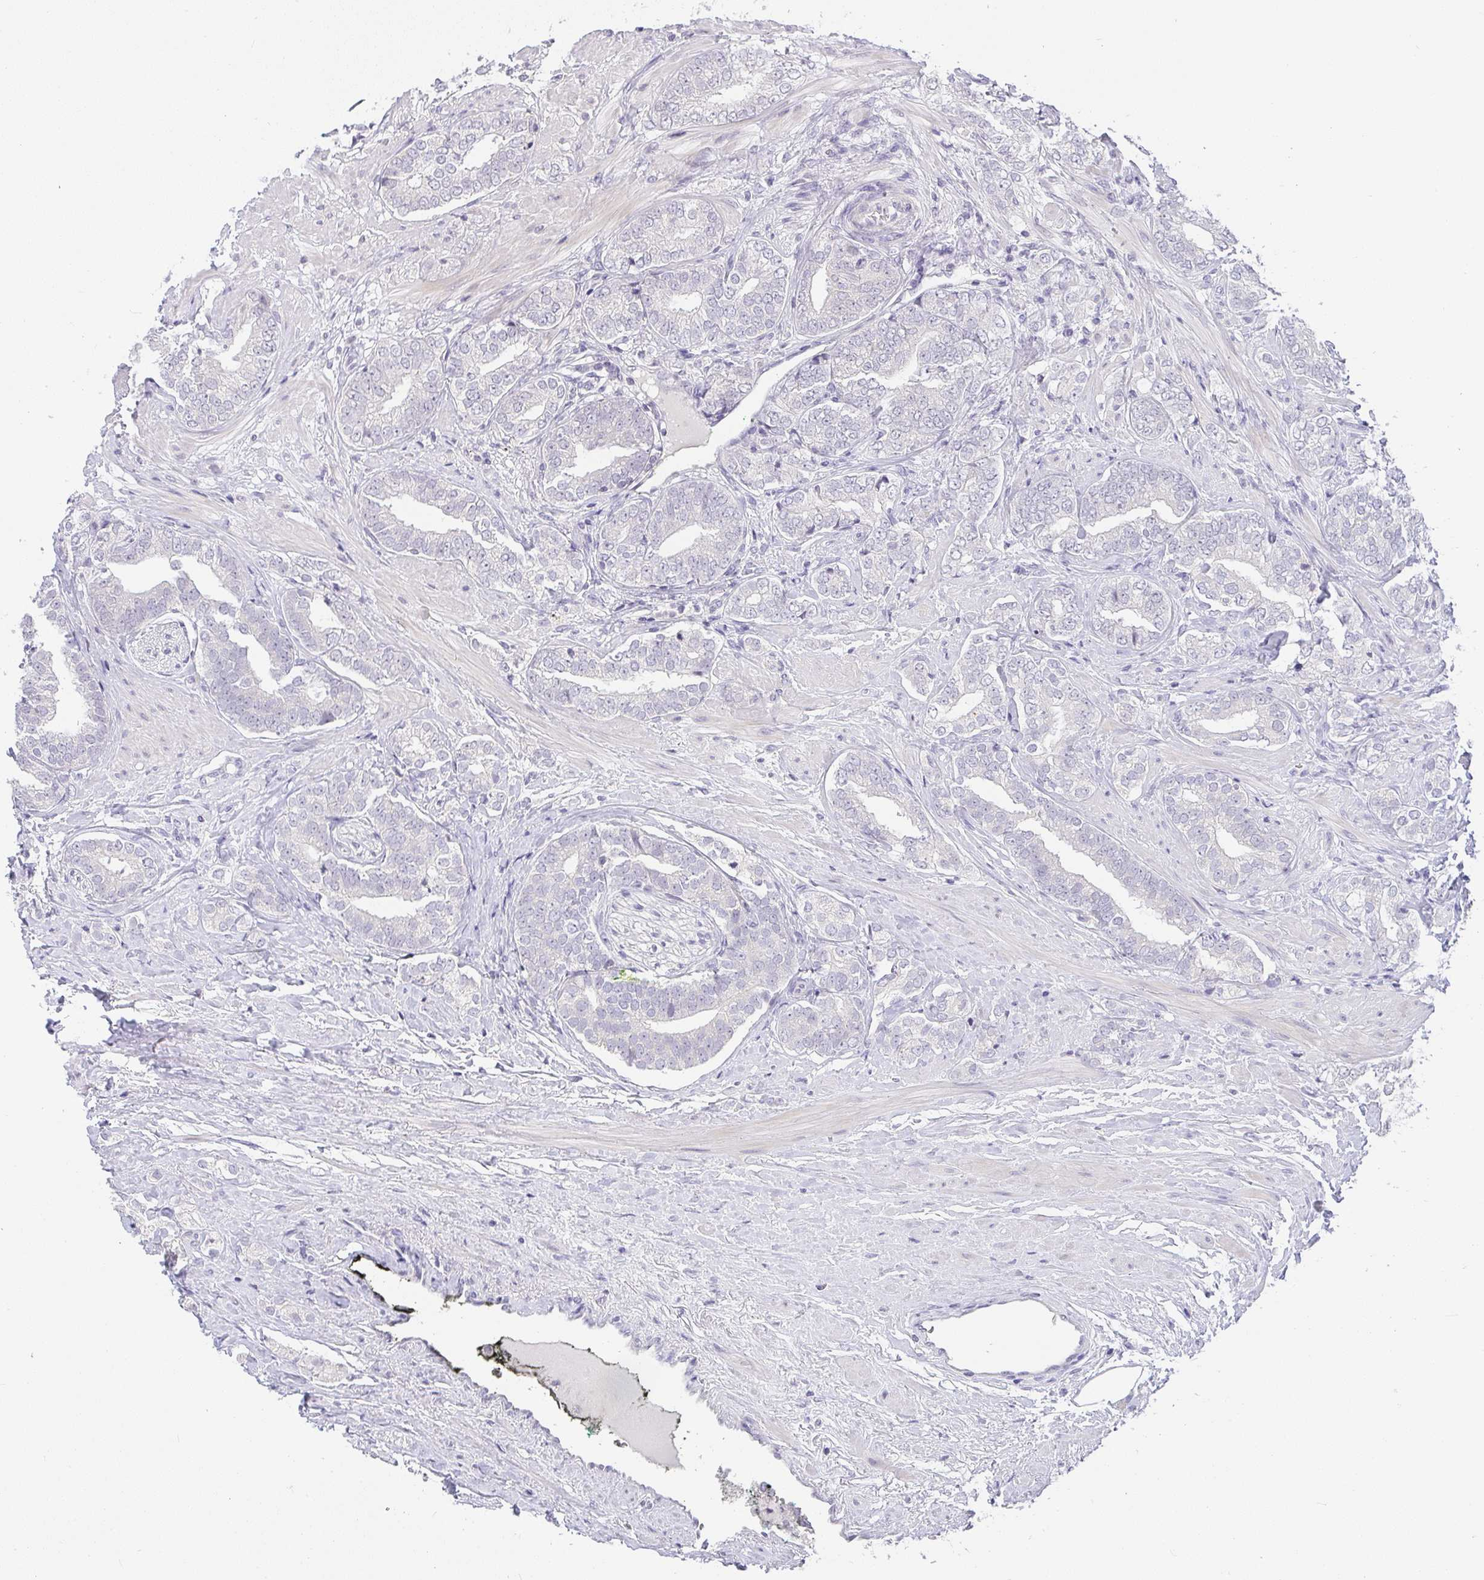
{"staining": {"intensity": "negative", "quantity": "none", "location": "none"}, "tissue": "prostate cancer", "cell_type": "Tumor cells", "image_type": "cancer", "snomed": [{"axis": "morphology", "description": "Adenocarcinoma, High grade"}, {"axis": "topography", "description": "Prostate"}], "caption": "A micrograph of human prostate cancer is negative for staining in tumor cells. (IHC, brightfield microscopy, high magnification).", "gene": "CACNA1S", "patient": {"sex": "male", "age": 72}}